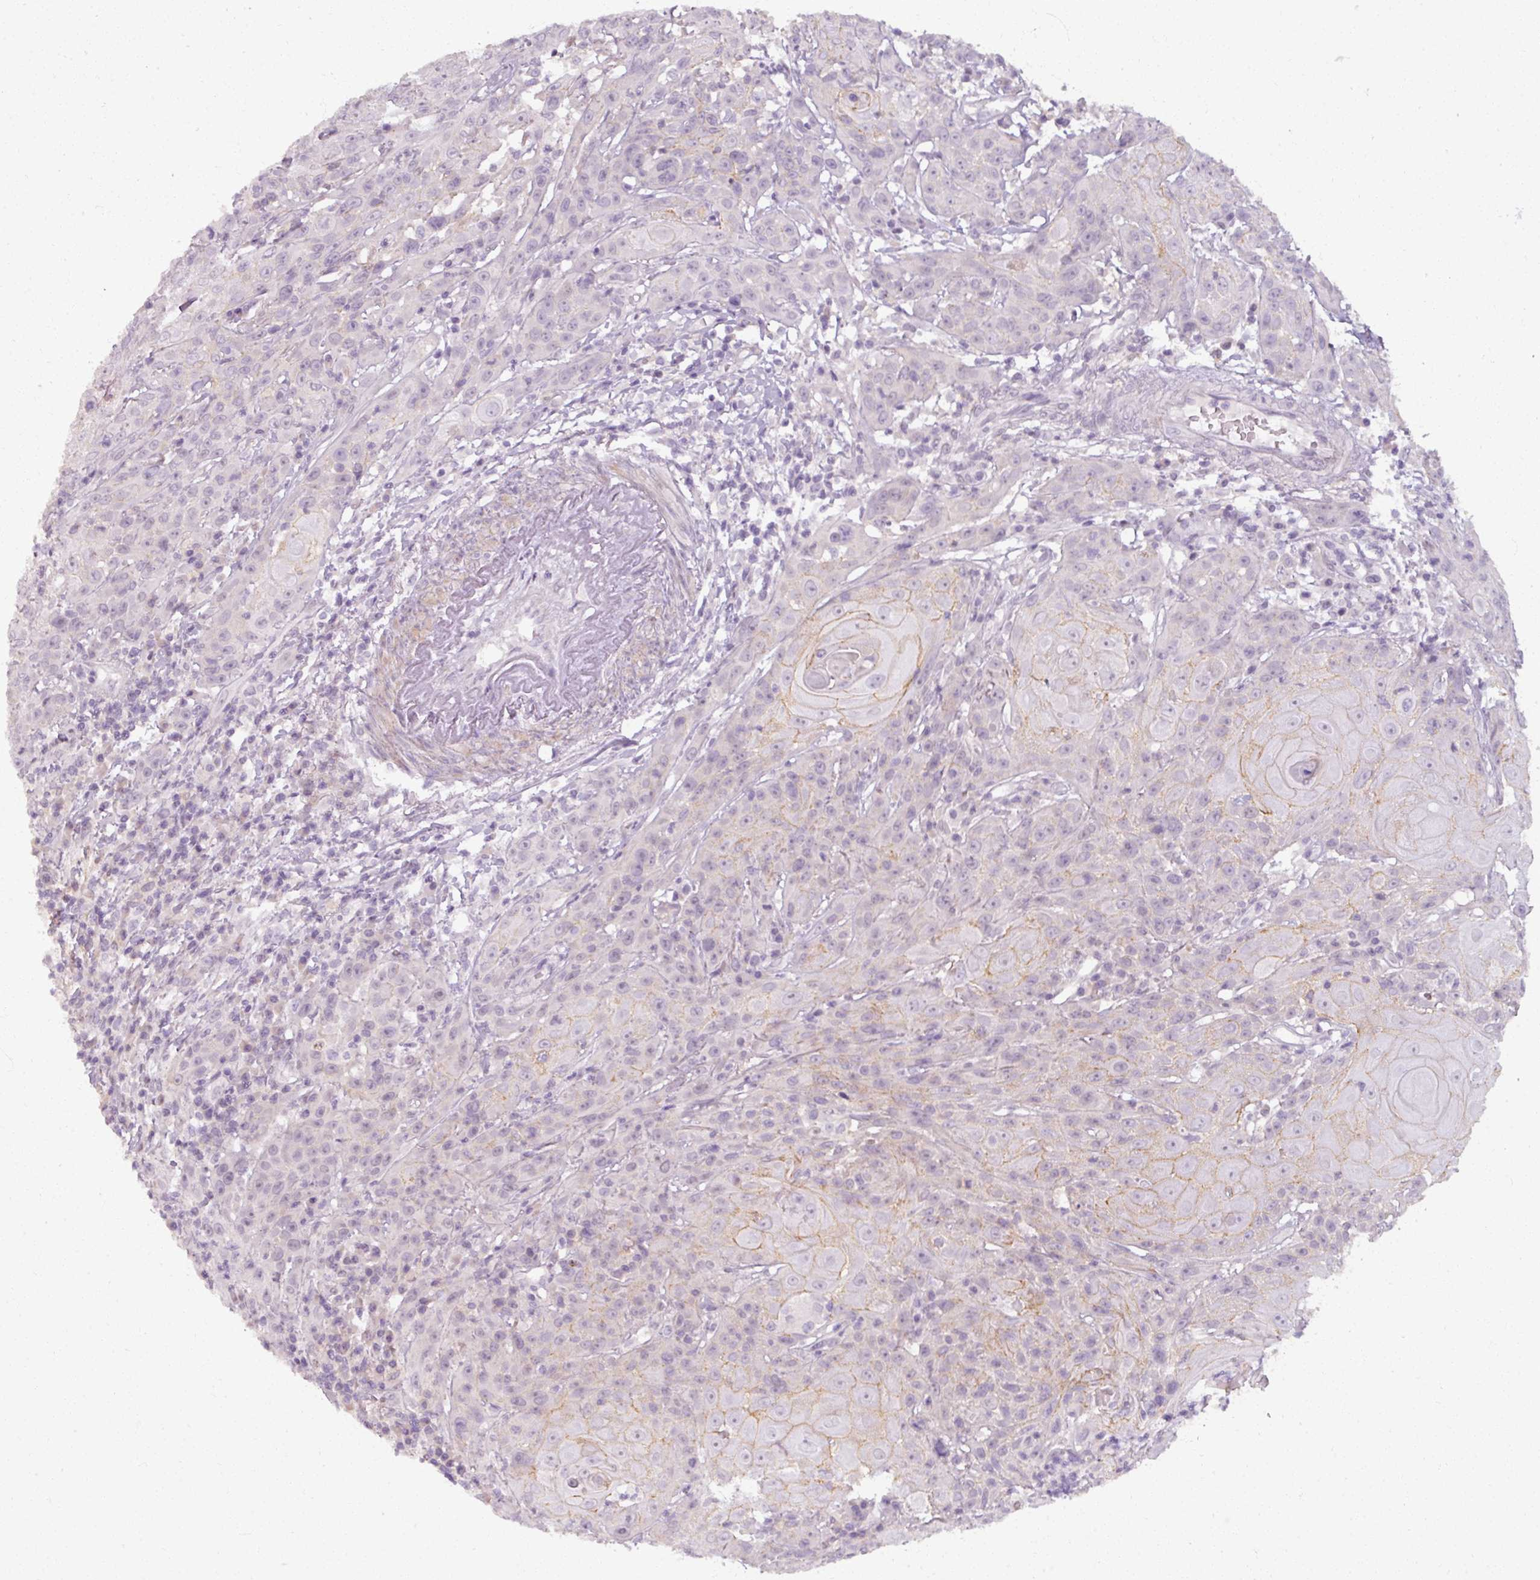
{"staining": {"intensity": "weak", "quantity": "<25%", "location": "cytoplasmic/membranous"}, "tissue": "head and neck cancer", "cell_type": "Tumor cells", "image_type": "cancer", "snomed": [{"axis": "morphology", "description": "Squamous cell carcinoma, NOS"}, {"axis": "topography", "description": "Skin"}, {"axis": "topography", "description": "Head-Neck"}], "caption": "Head and neck cancer stained for a protein using immunohistochemistry (IHC) exhibits no staining tumor cells.", "gene": "PNMA6A", "patient": {"sex": "male", "age": 80}}